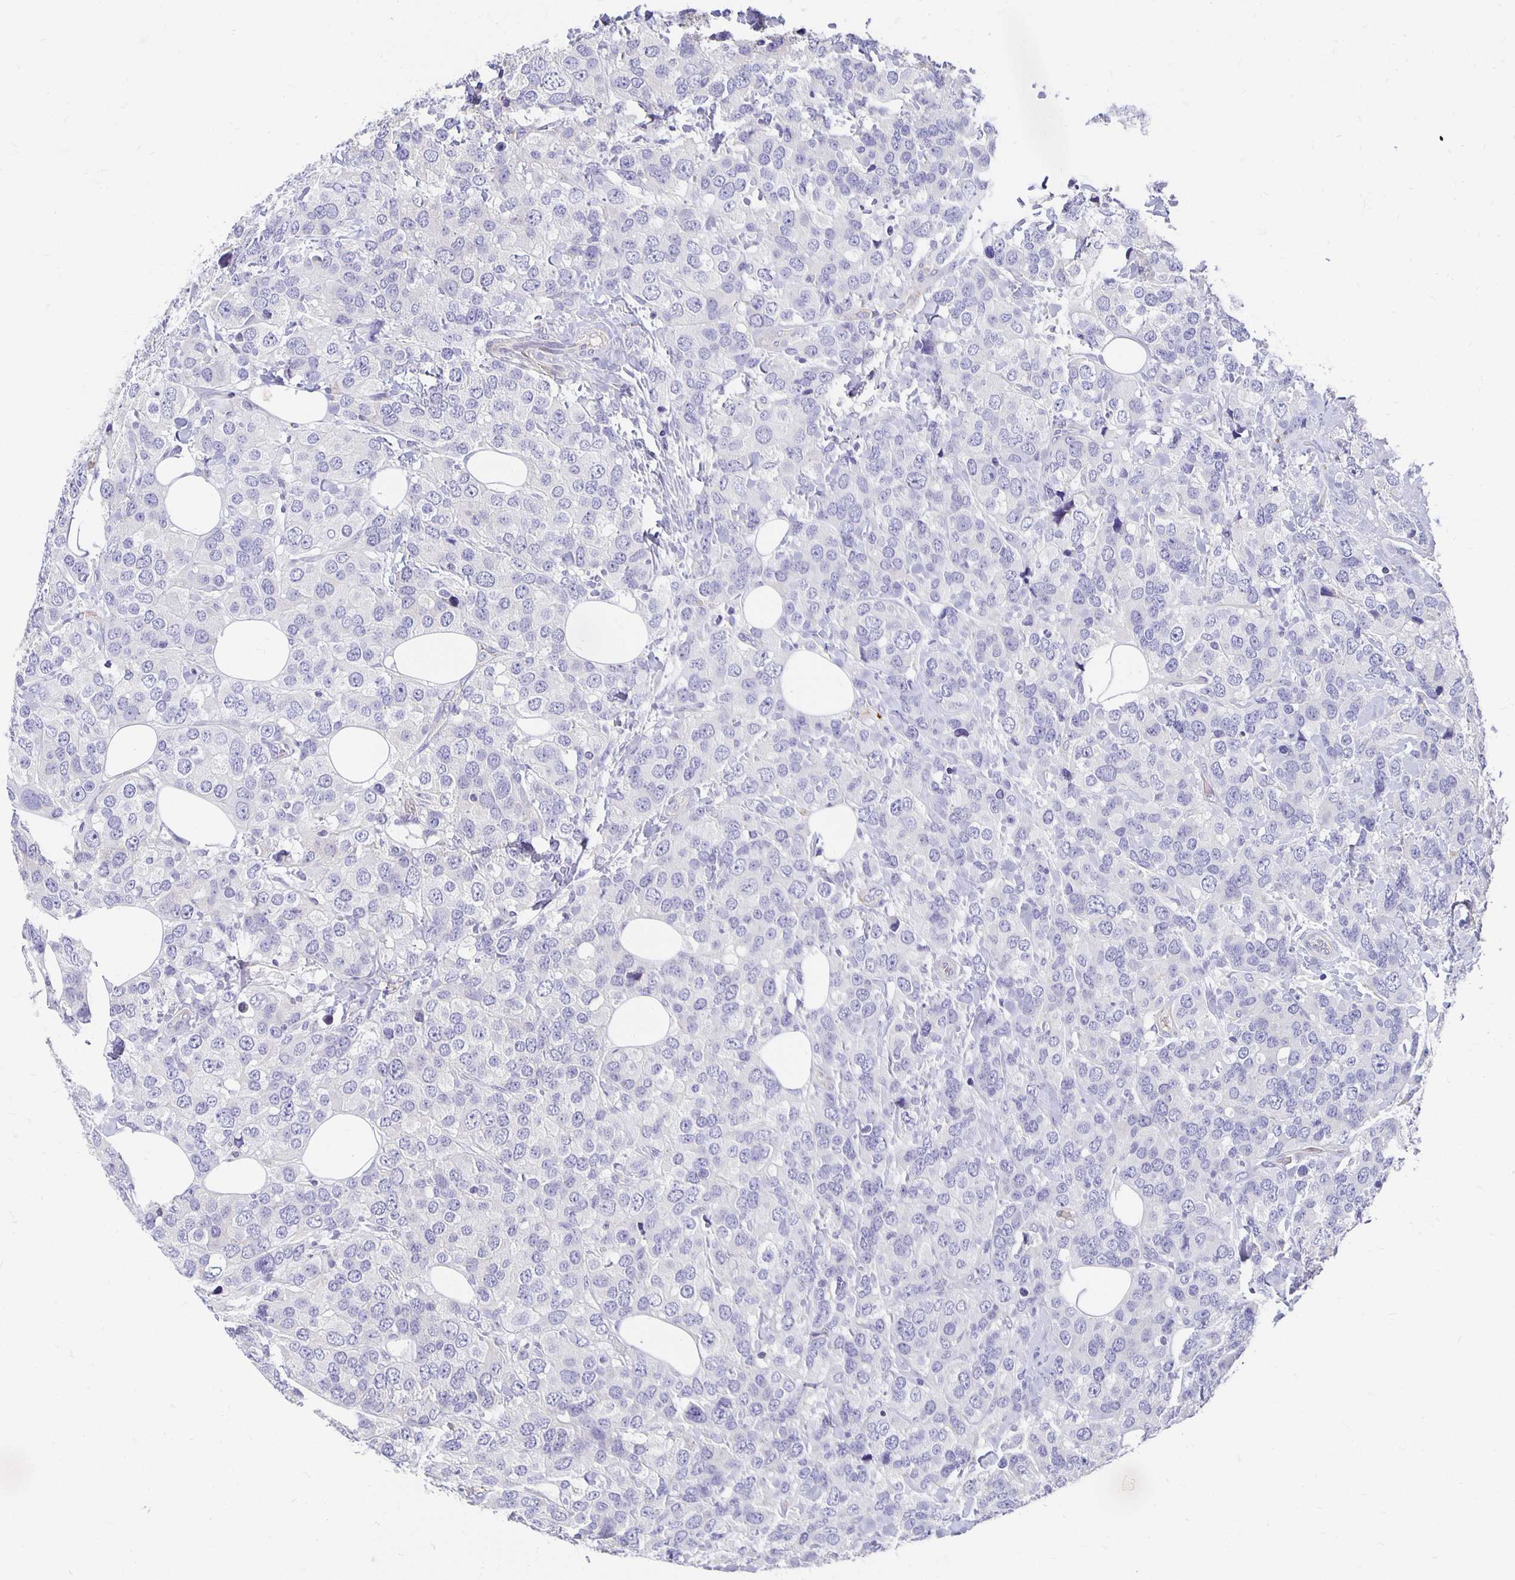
{"staining": {"intensity": "negative", "quantity": "none", "location": "none"}, "tissue": "breast cancer", "cell_type": "Tumor cells", "image_type": "cancer", "snomed": [{"axis": "morphology", "description": "Lobular carcinoma"}, {"axis": "topography", "description": "Breast"}], "caption": "This micrograph is of breast cancer (lobular carcinoma) stained with immunohistochemistry (IHC) to label a protein in brown with the nuclei are counter-stained blue. There is no positivity in tumor cells. (Stains: DAB (3,3'-diaminobenzidine) immunohistochemistry (IHC) with hematoxylin counter stain, Microscopy: brightfield microscopy at high magnification).", "gene": "APOB", "patient": {"sex": "female", "age": 59}}